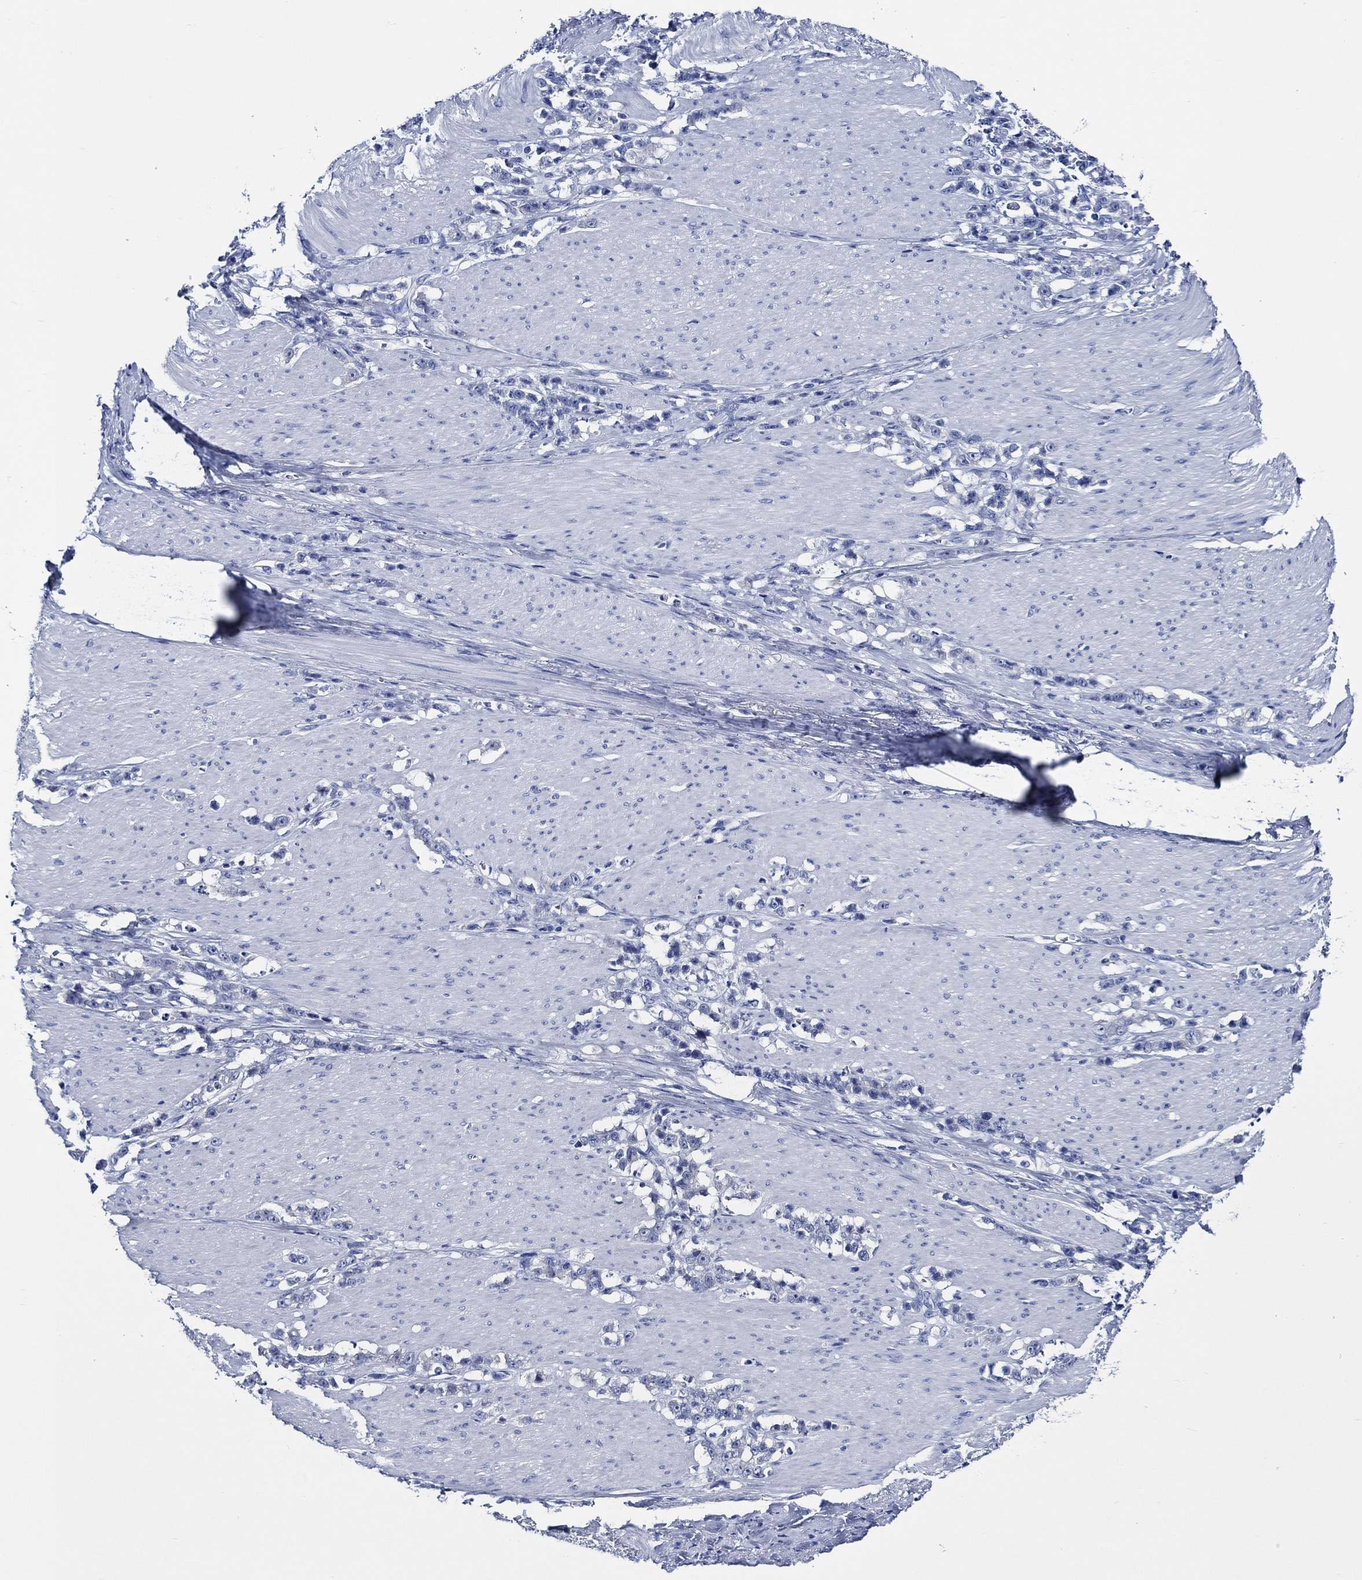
{"staining": {"intensity": "negative", "quantity": "none", "location": "none"}, "tissue": "stomach cancer", "cell_type": "Tumor cells", "image_type": "cancer", "snomed": [{"axis": "morphology", "description": "Adenocarcinoma, NOS"}, {"axis": "topography", "description": "Stomach, lower"}], "caption": "This is an IHC histopathology image of adenocarcinoma (stomach). There is no staining in tumor cells.", "gene": "WDR62", "patient": {"sex": "male", "age": 88}}